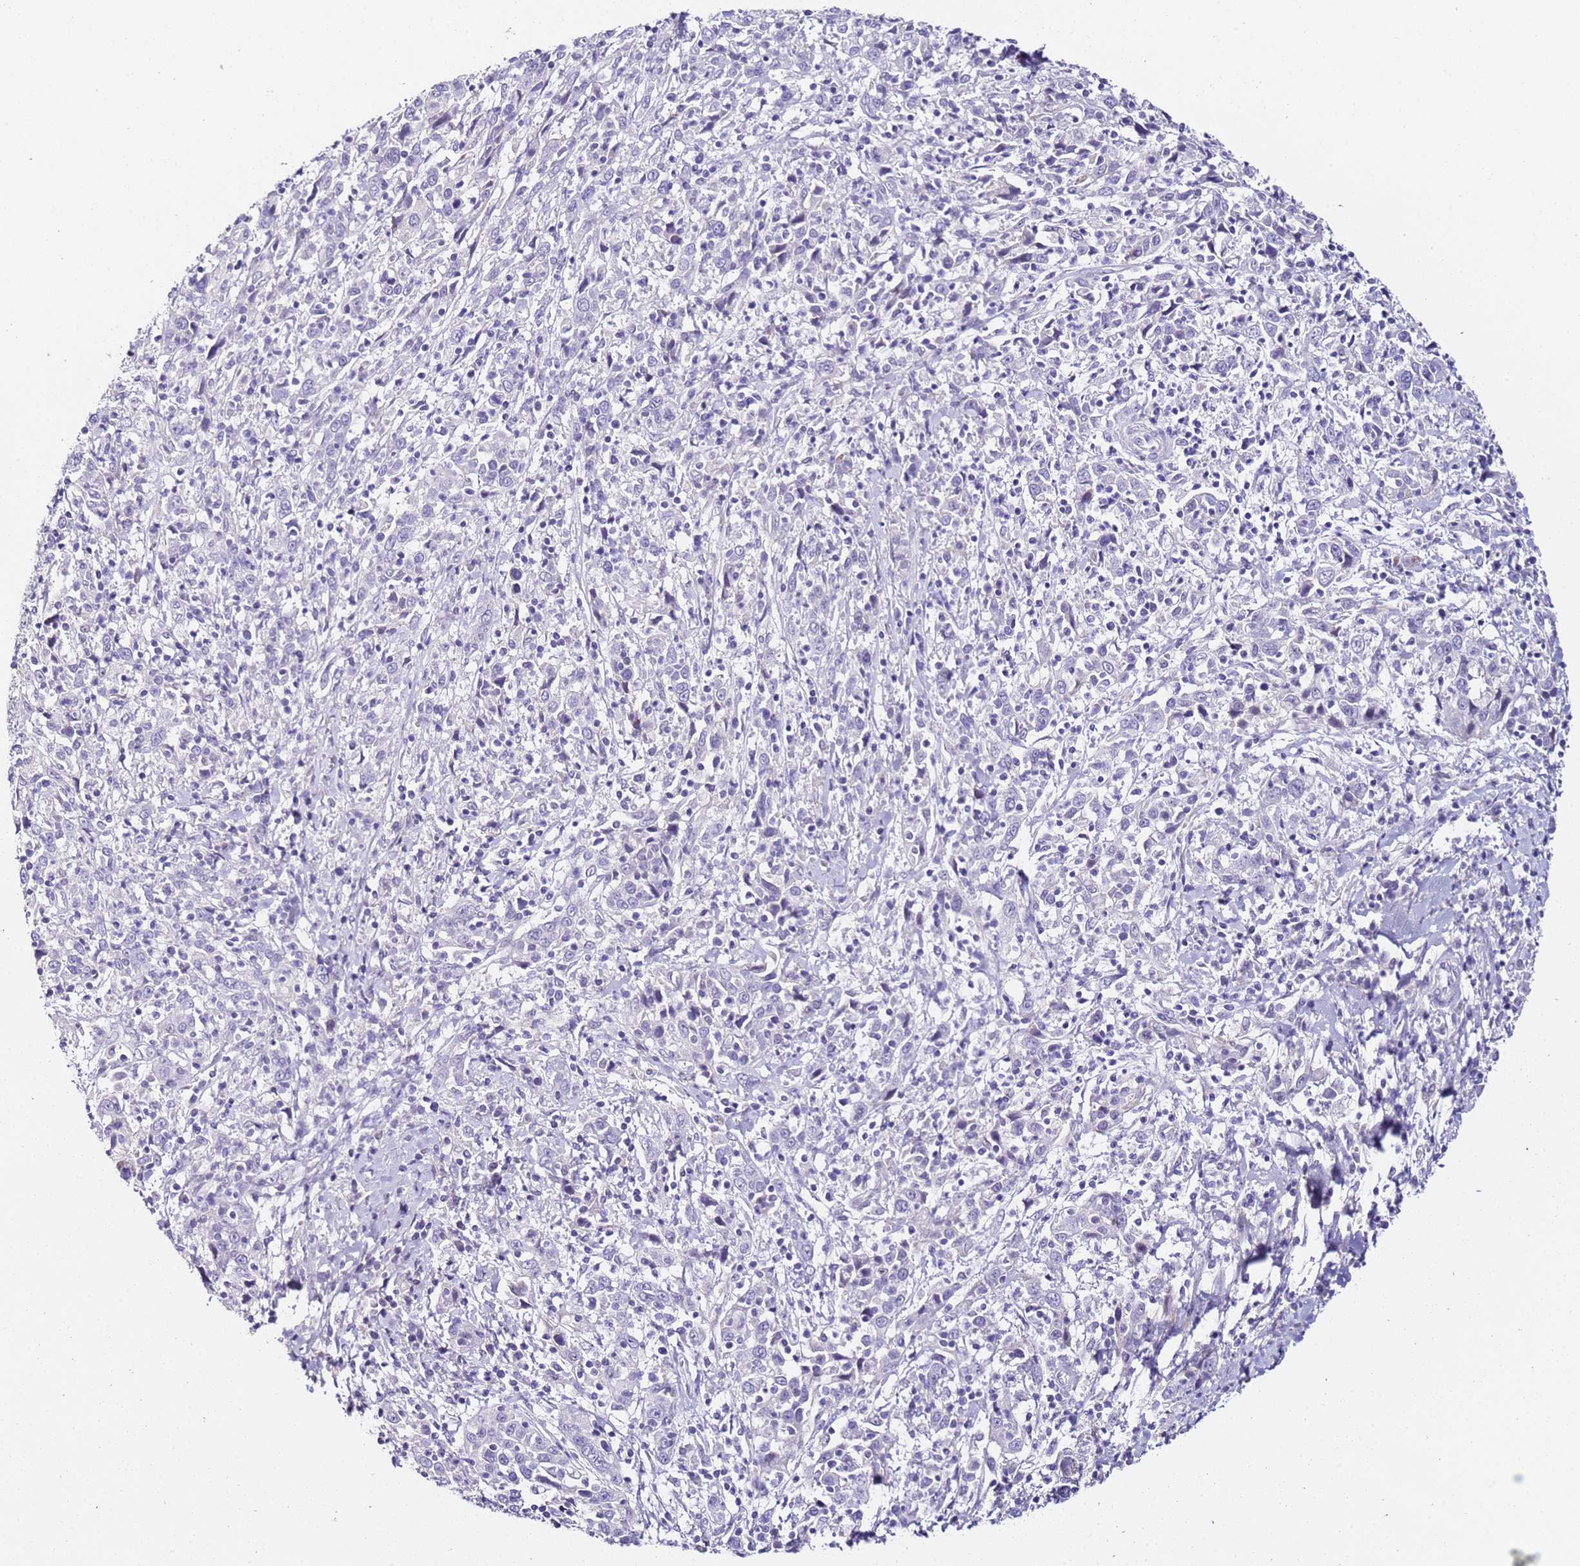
{"staining": {"intensity": "negative", "quantity": "none", "location": "none"}, "tissue": "cervical cancer", "cell_type": "Tumor cells", "image_type": "cancer", "snomed": [{"axis": "morphology", "description": "Squamous cell carcinoma, NOS"}, {"axis": "topography", "description": "Cervix"}], "caption": "High magnification brightfield microscopy of cervical cancer (squamous cell carcinoma) stained with DAB (3,3'-diaminobenzidine) (brown) and counterstained with hematoxylin (blue): tumor cells show no significant positivity.", "gene": "HGD", "patient": {"sex": "female", "age": 46}}